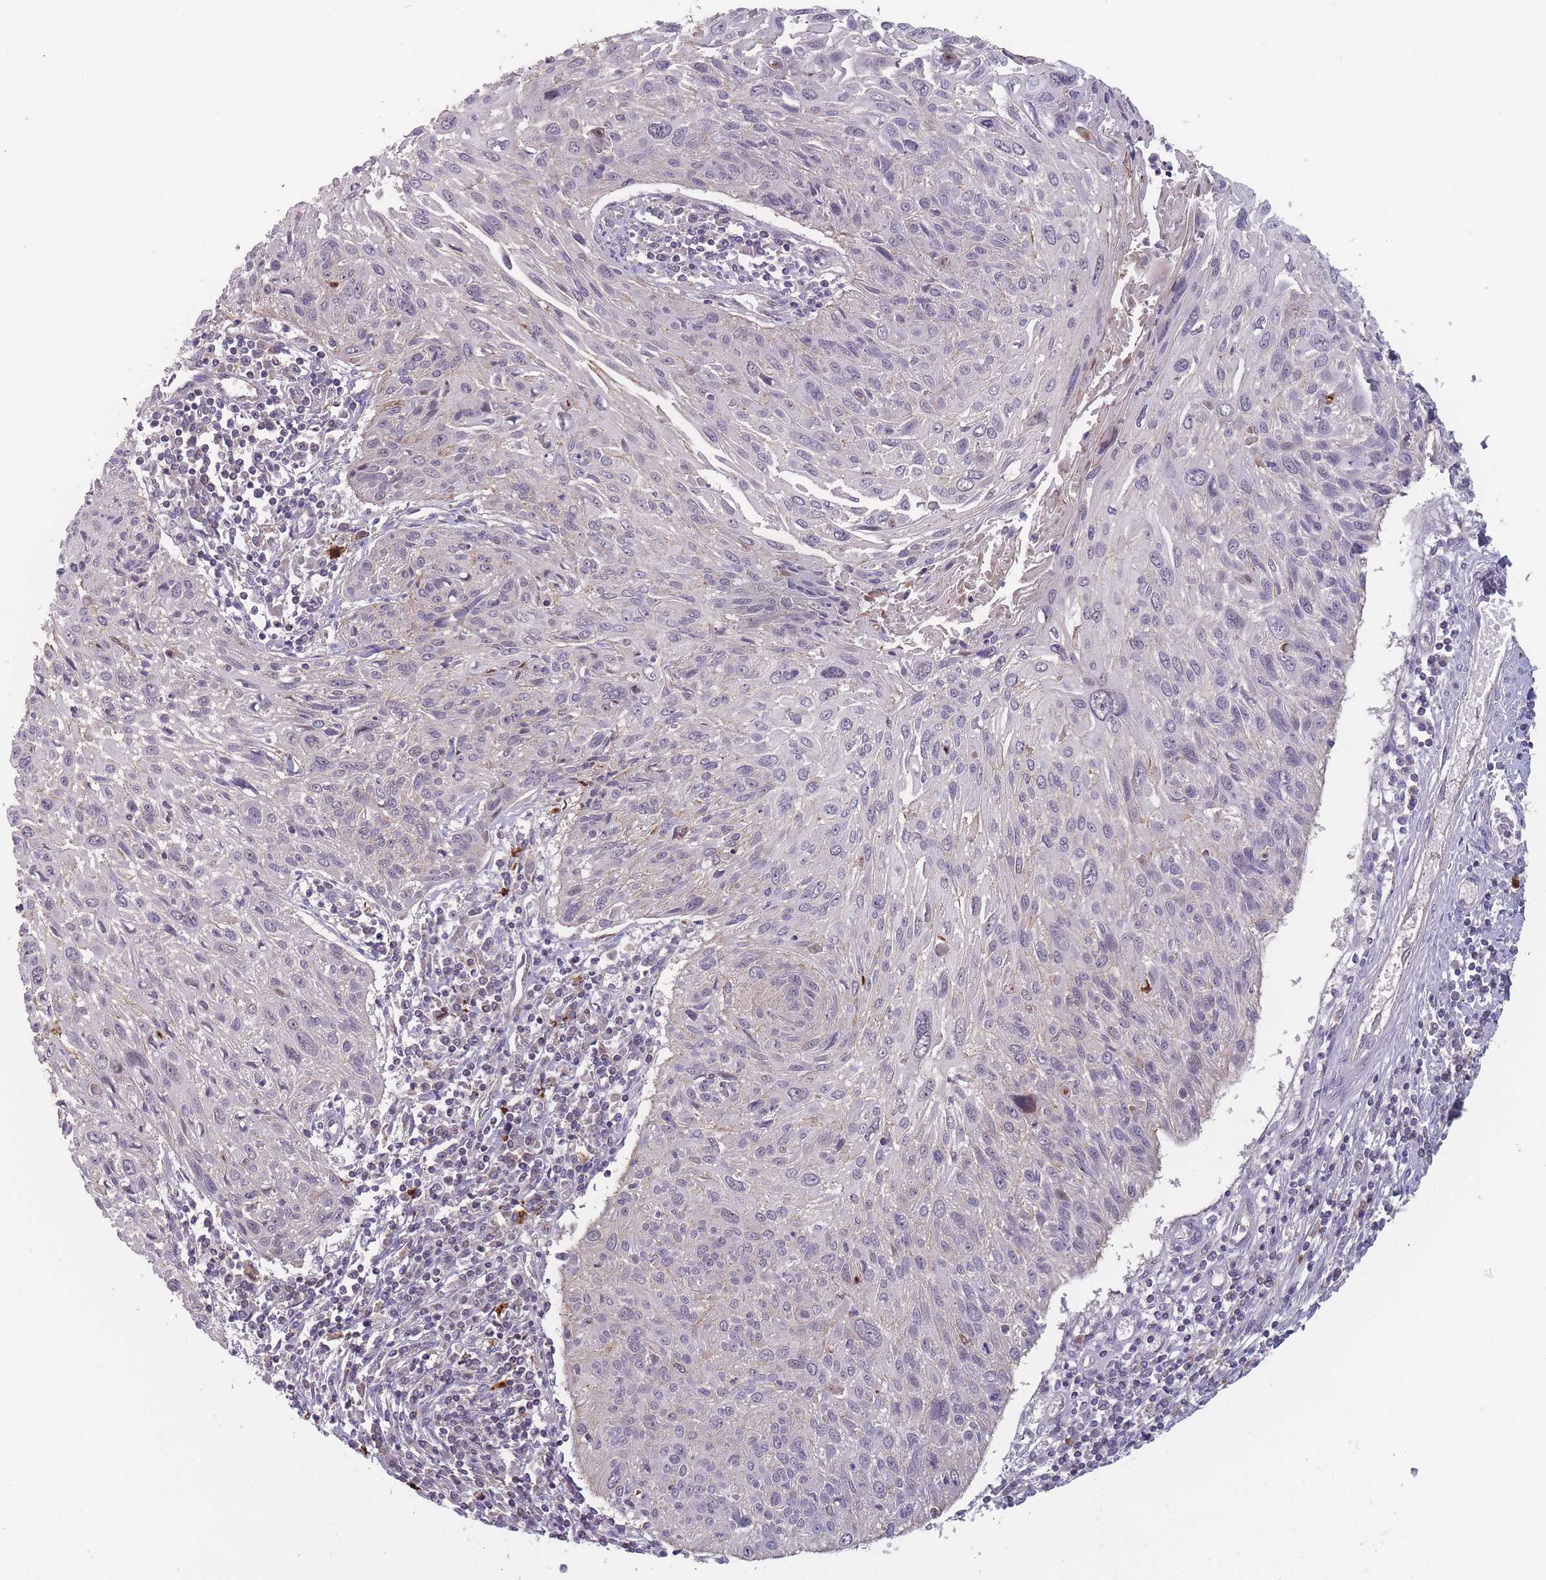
{"staining": {"intensity": "negative", "quantity": "none", "location": "none"}, "tissue": "cervical cancer", "cell_type": "Tumor cells", "image_type": "cancer", "snomed": [{"axis": "morphology", "description": "Squamous cell carcinoma, NOS"}, {"axis": "topography", "description": "Cervix"}], "caption": "Tumor cells show no significant staining in cervical cancer. The staining was performed using DAB (3,3'-diaminobenzidine) to visualize the protein expression in brown, while the nuclei were stained in blue with hematoxylin (Magnification: 20x).", "gene": "TMEM232", "patient": {"sex": "female", "age": 51}}